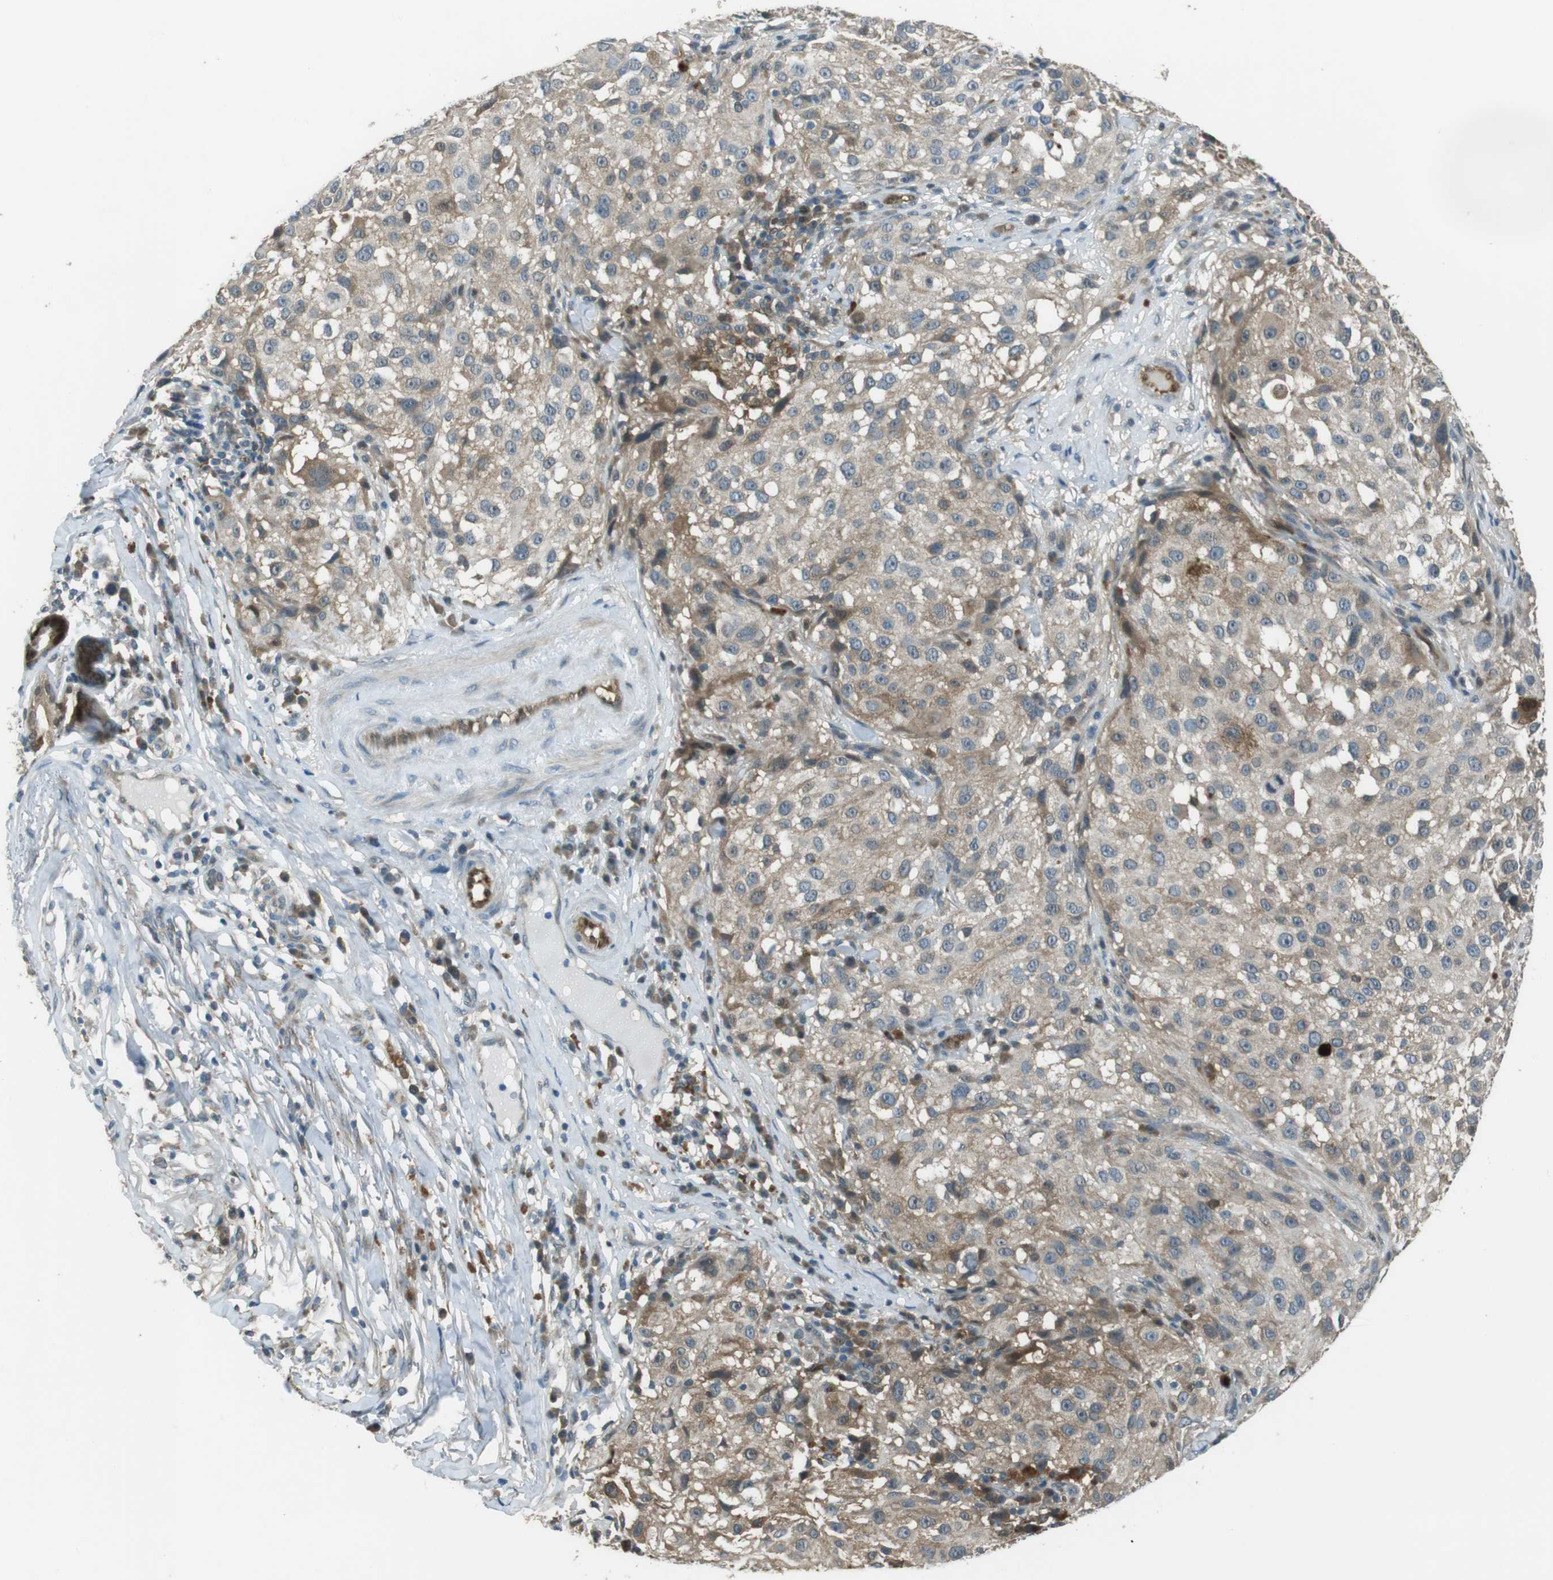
{"staining": {"intensity": "weak", "quantity": ">75%", "location": "cytoplasmic/membranous"}, "tissue": "melanoma", "cell_type": "Tumor cells", "image_type": "cancer", "snomed": [{"axis": "morphology", "description": "Necrosis, NOS"}, {"axis": "morphology", "description": "Malignant melanoma, NOS"}, {"axis": "topography", "description": "Skin"}], "caption": "Protein expression by immunohistochemistry (IHC) demonstrates weak cytoplasmic/membranous positivity in about >75% of tumor cells in melanoma. Immunohistochemistry (ihc) stains the protein of interest in brown and the nuclei are stained blue.", "gene": "MFAP3", "patient": {"sex": "female", "age": 87}}